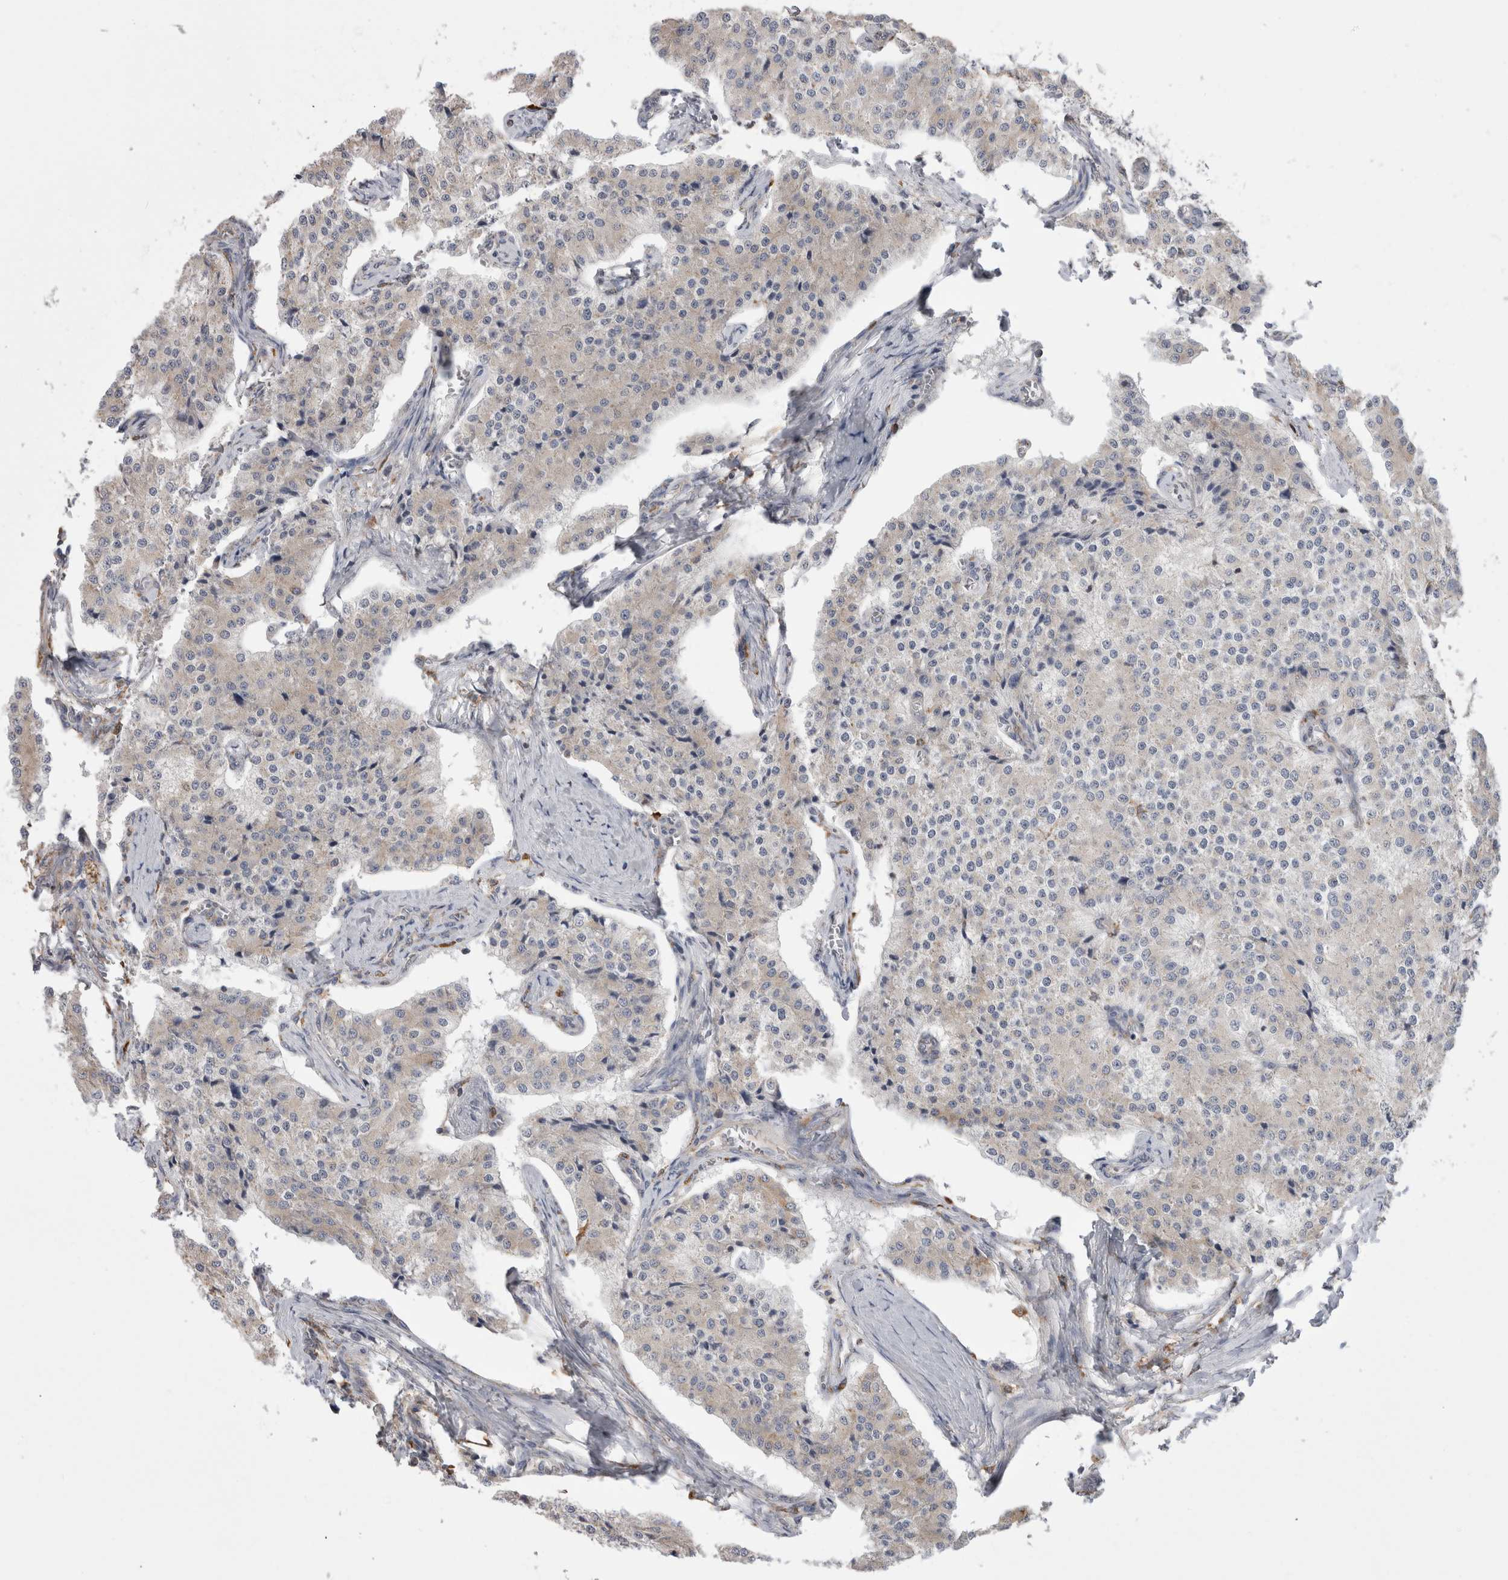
{"staining": {"intensity": "negative", "quantity": "none", "location": "none"}, "tissue": "carcinoid", "cell_type": "Tumor cells", "image_type": "cancer", "snomed": [{"axis": "morphology", "description": "Carcinoid, malignant, NOS"}, {"axis": "topography", "description": "Colon"}], "caption": "Immunohistochemical staining of carcinoid (malignant) shows no significant positivity in tumor cells. Brightfield microscopy of immunohistochemistry (IHC) stained with DAB (brown) and hematoxylin (blue), captured at high magnification.", "gene": "ZNF341", "patient": {"sex": "female", "age": 52}}